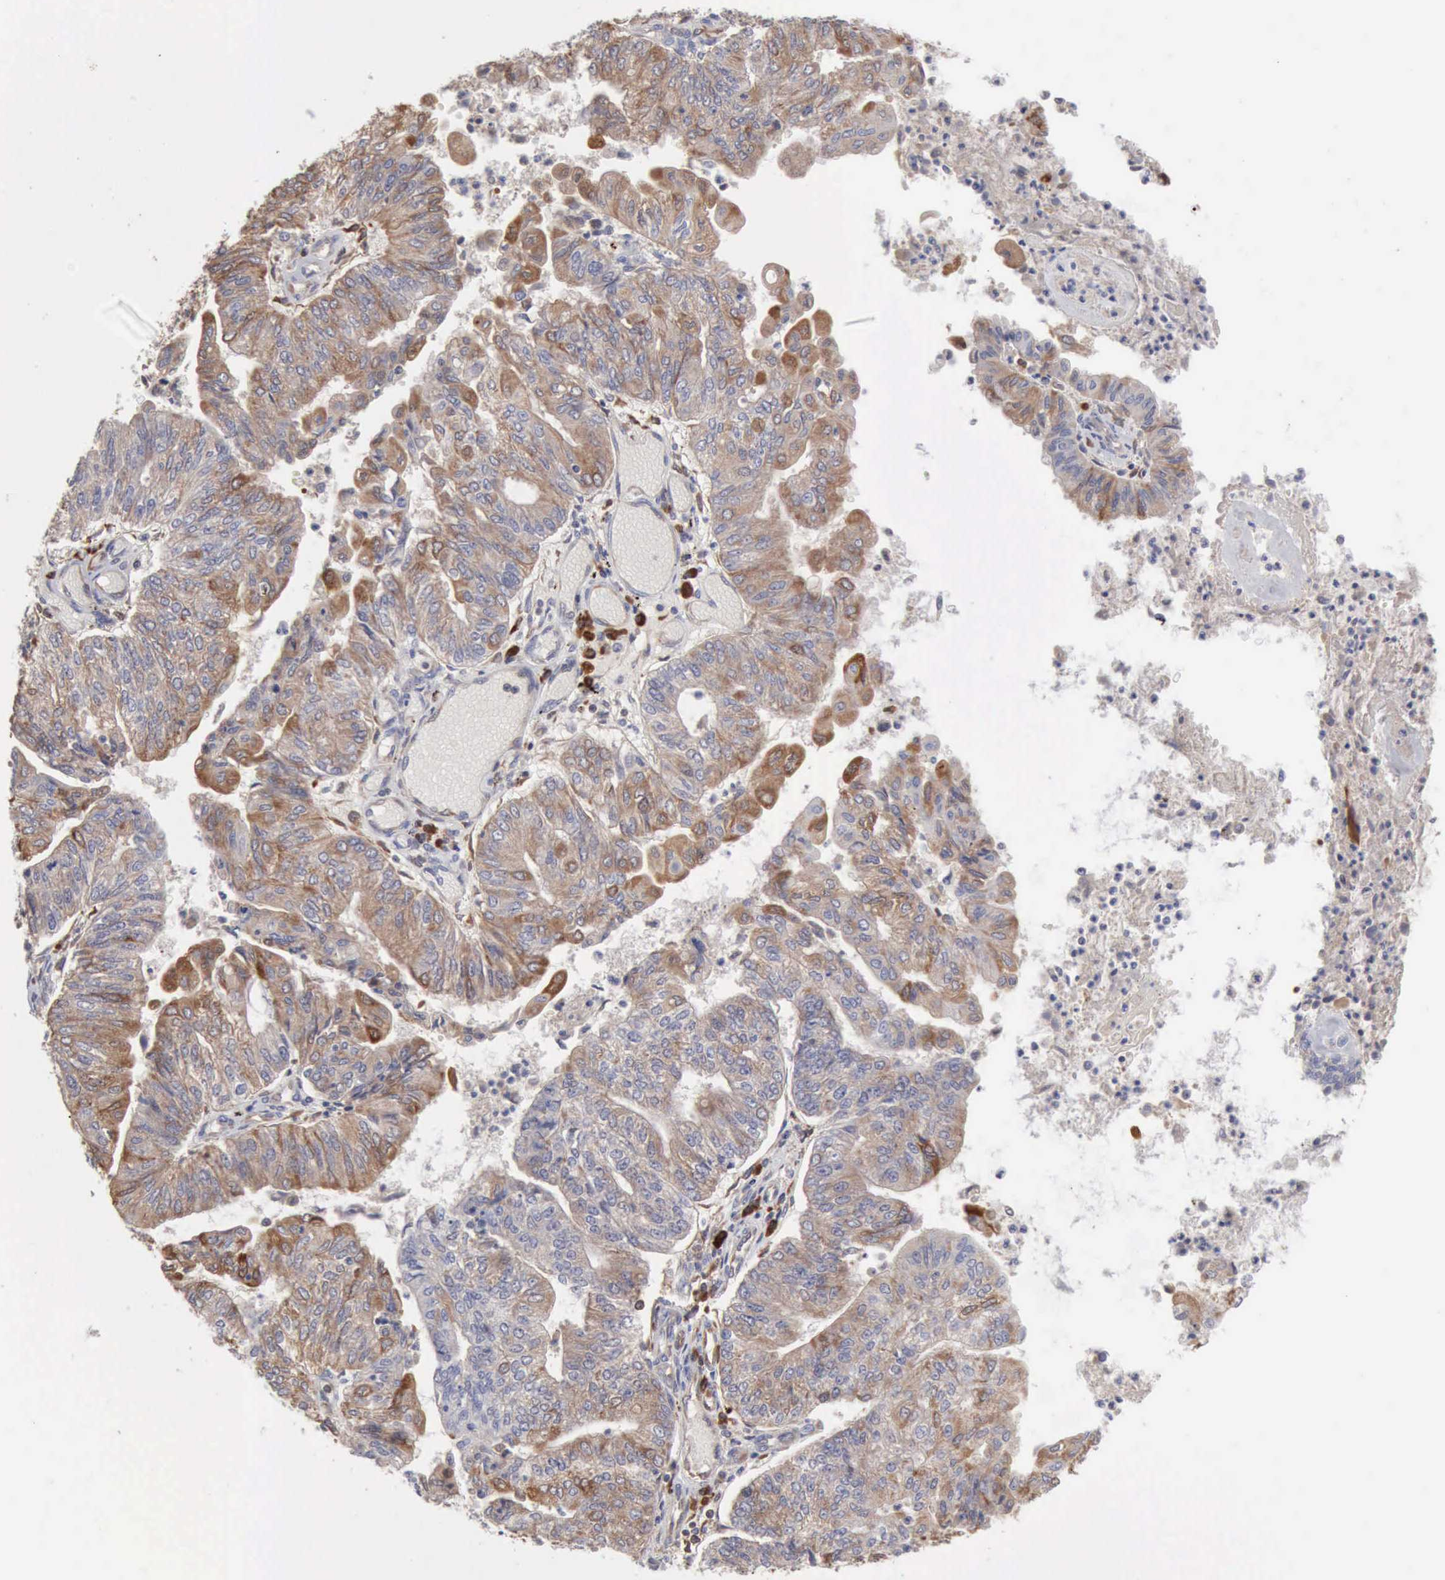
{"staining": {"intensity": "moderate", "quantity": ">75%", "location": "cytoplasmic/membranous"}, "tissue": "endometrial cancer", "cell_type": "Tumor cells", "image_type": "cancer", "snomed": [{"axis": "morphology", "description": "Adenocarcinoma, NOS"}, {"axis": "topography", "description": "Endometrium"}], "caption": "The image shows immunohistochemical staining of endometrial adenocarcinoma. There is moderate cytoplasmic/membranous staining is present in about >75% of tumor cells. Immunohistochemistry (ihc) stains the protein in brown and the nuclei are stained blue.", "gene": "APOL2", "patient": {"sex": "female", "age": 59}}